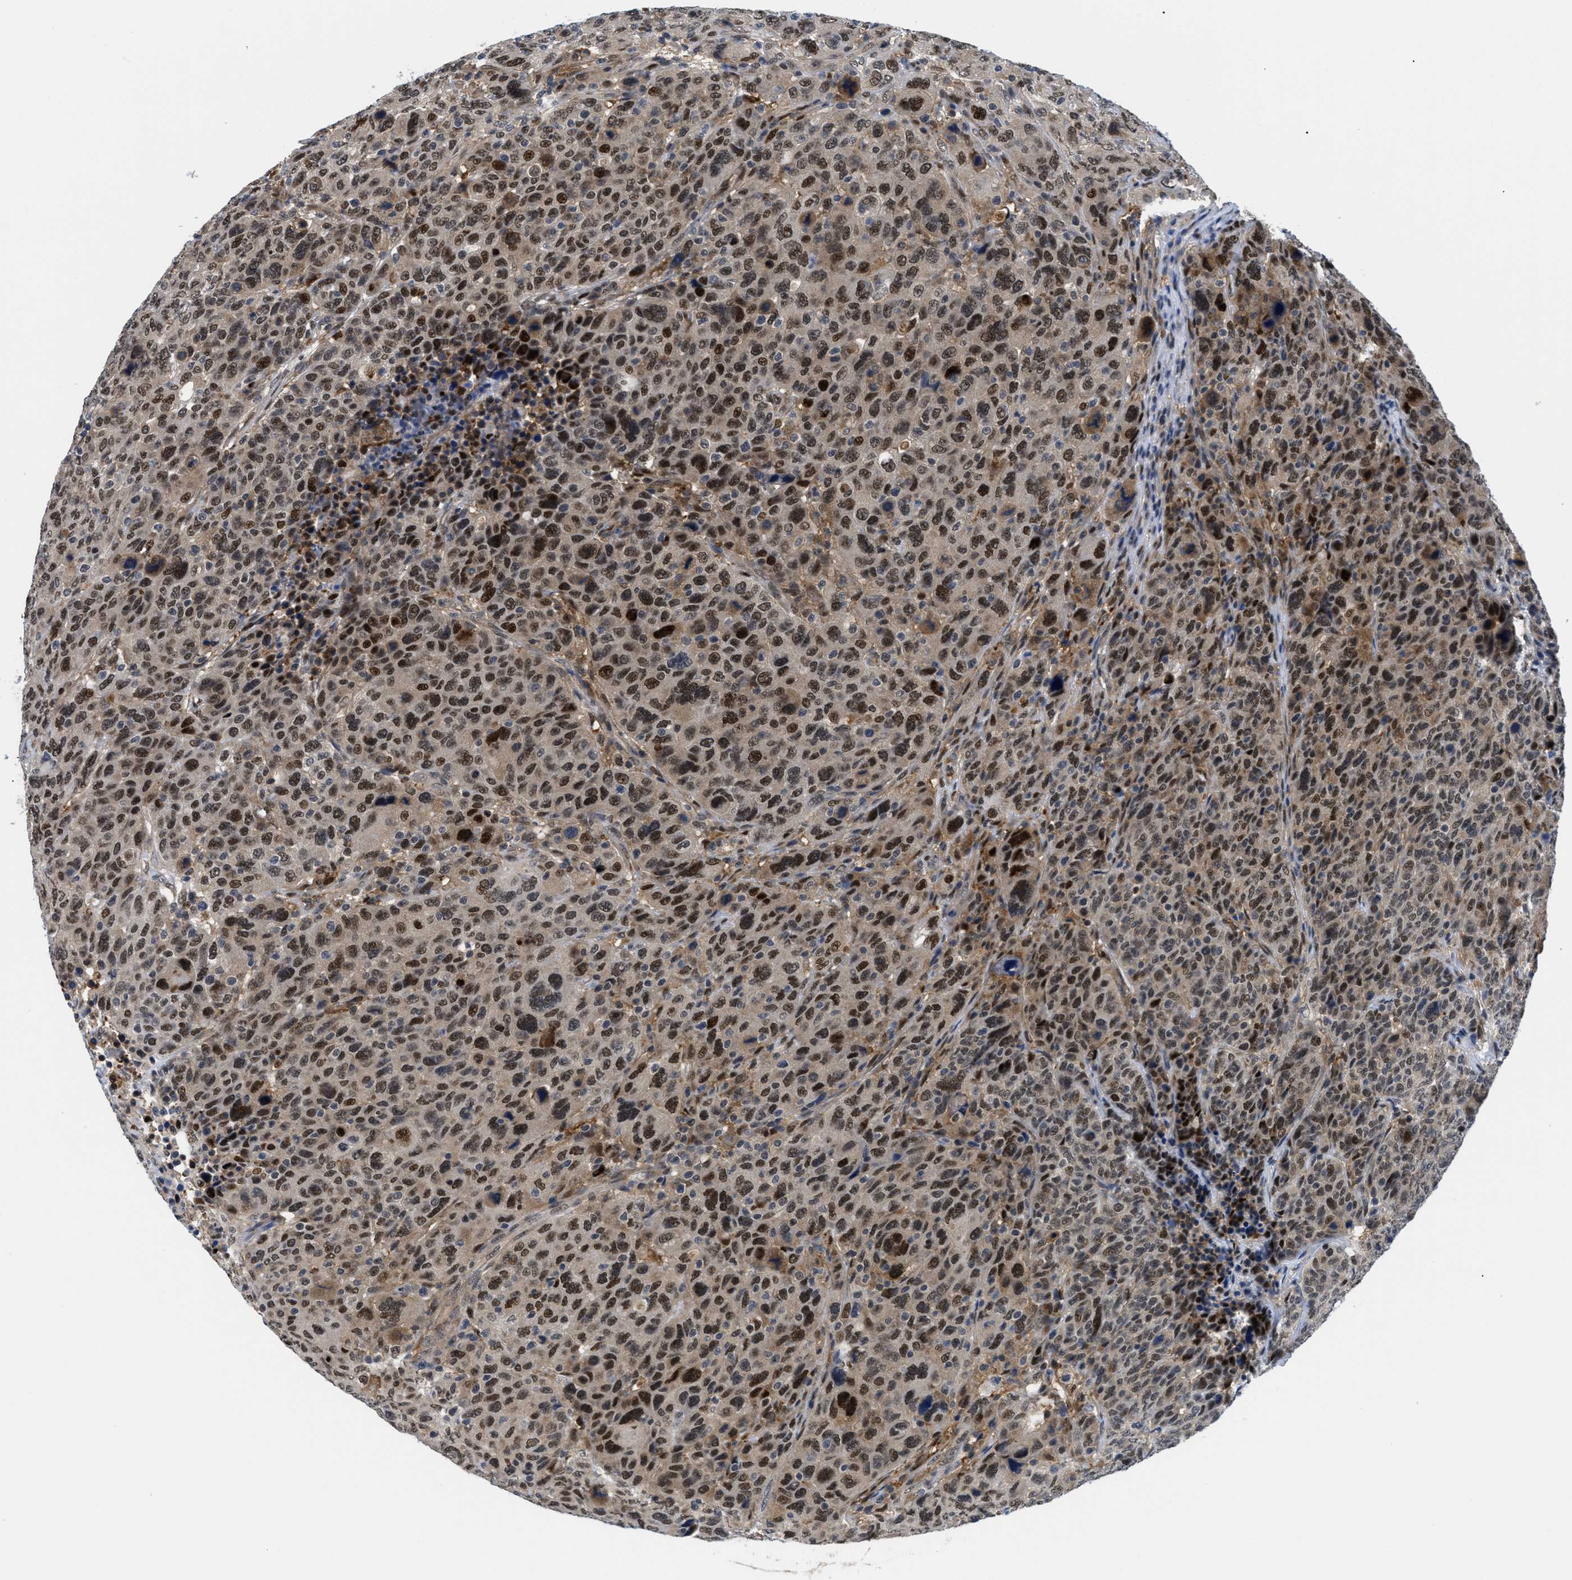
{"staining": {"intensity": "strong", "quantity": ">75%", "location": "nuclear"}, "tissue": "breast cancer", "cell_type": "Tumor cells", "image_type": "cancer", "snomed": [{"axis": "morphology", "description": "Duct carcinoma"}, {"axis": "topography", "description": "Breast"}], "caption": "Tumor cells reveal high levels of strong nuclear expression in about >75% of cells in intraductal carcinoma (breast).", "gene": "SLC29A2", "patient": {"sex": "female", "age": 37}}